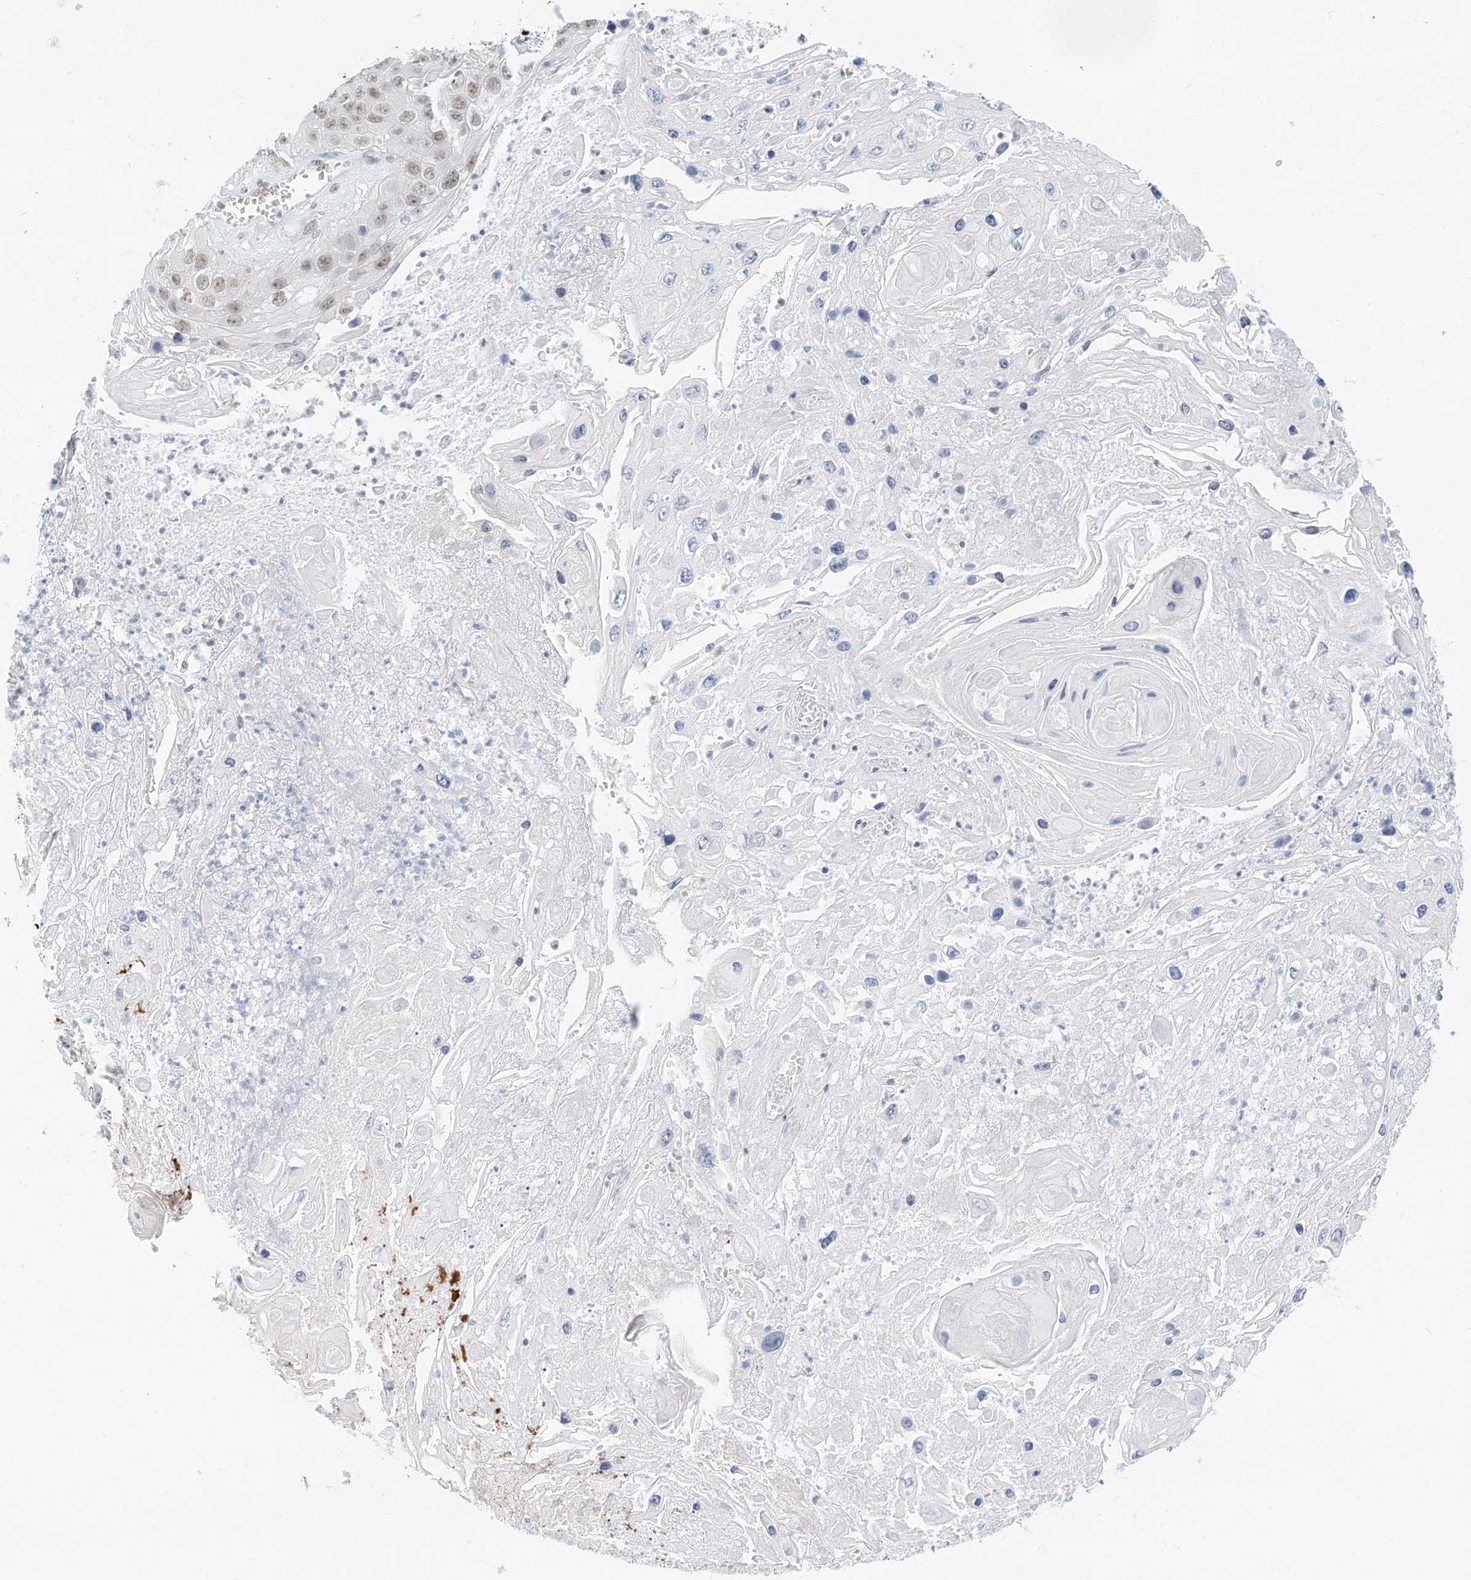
{"staining": {"intensity": "weak", "quantity": ">75%", "location": "nuclear"}, "tissue": "skin cancer", "cell_type": "Tumor cells", "image_type": "cancer", "snomed": [{"axis": "morphology", "description": "Squamous cell carcinoma, NOS"}, {"axis": "topography", "description": "Skin"}], "caption": "A brown stain highlights weak nuclear positivity of a protein in human skin squamous cell carcinoma tumor cells.", "gene": "PGC", "patient": {"sex": "male", "age": 55}}